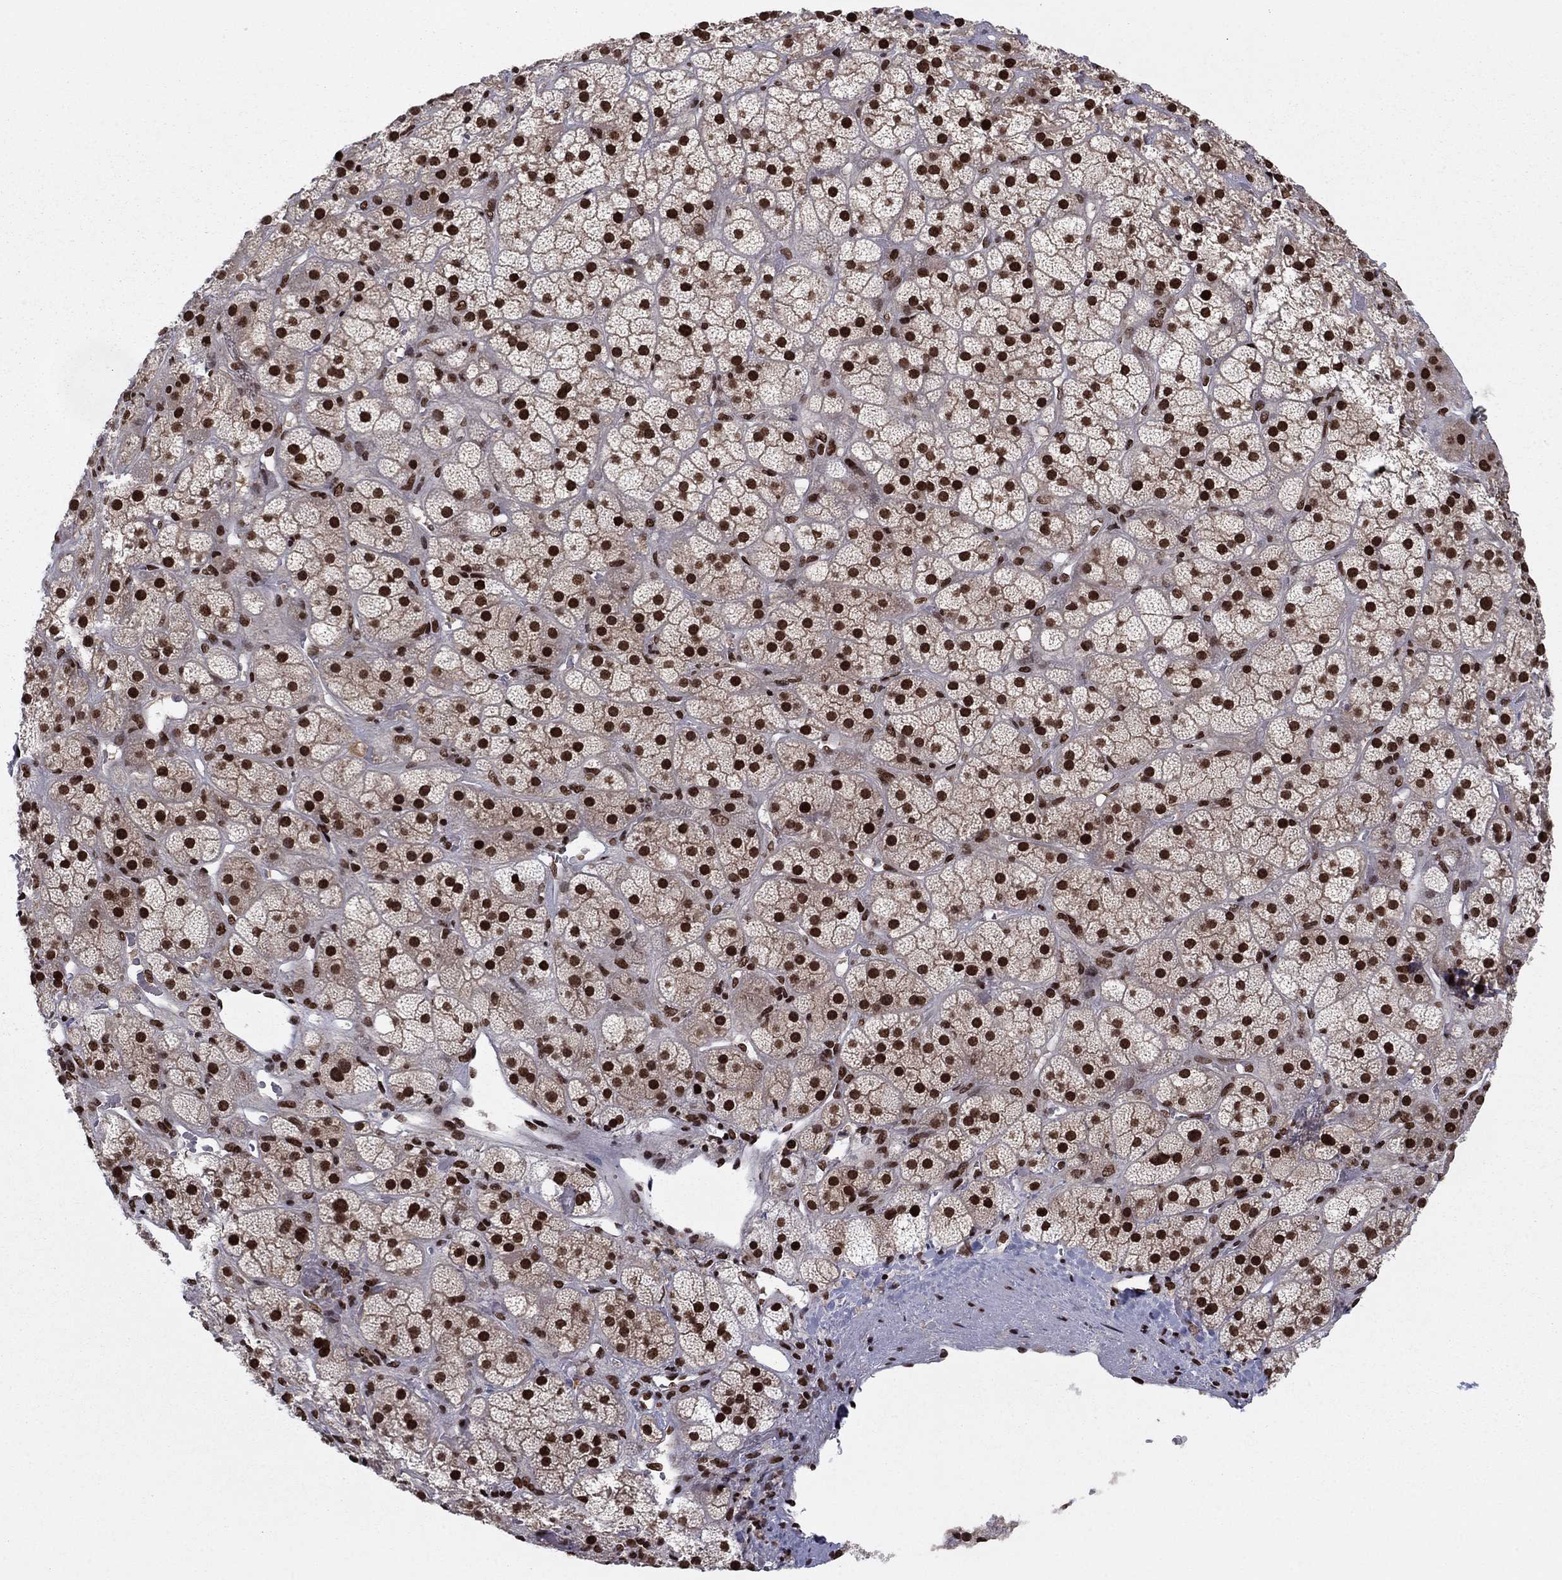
{"staining": {"intensity": "strong", "quantity": "25%-75%", "location": "nuclear"}, "tissue": "adrenal gland", "cell_type": "Glandular cells", "image_type": "normal", "snomed": [{"axis": "morphology", "description": "Normal tissue, NOS"}, {"axis": "topography", "description": "Adrenal gland"}], "caption": "Immunohistochemical staining of benign human adrenal gland demonstrates high levels of strong nuclear staining in about 25%-75% of glandular cells. (DAB IHC, brown staining for protein, blue staining for nuclei).", "gene": "USP54", "patient": {"sex": "male", "age": 57}}